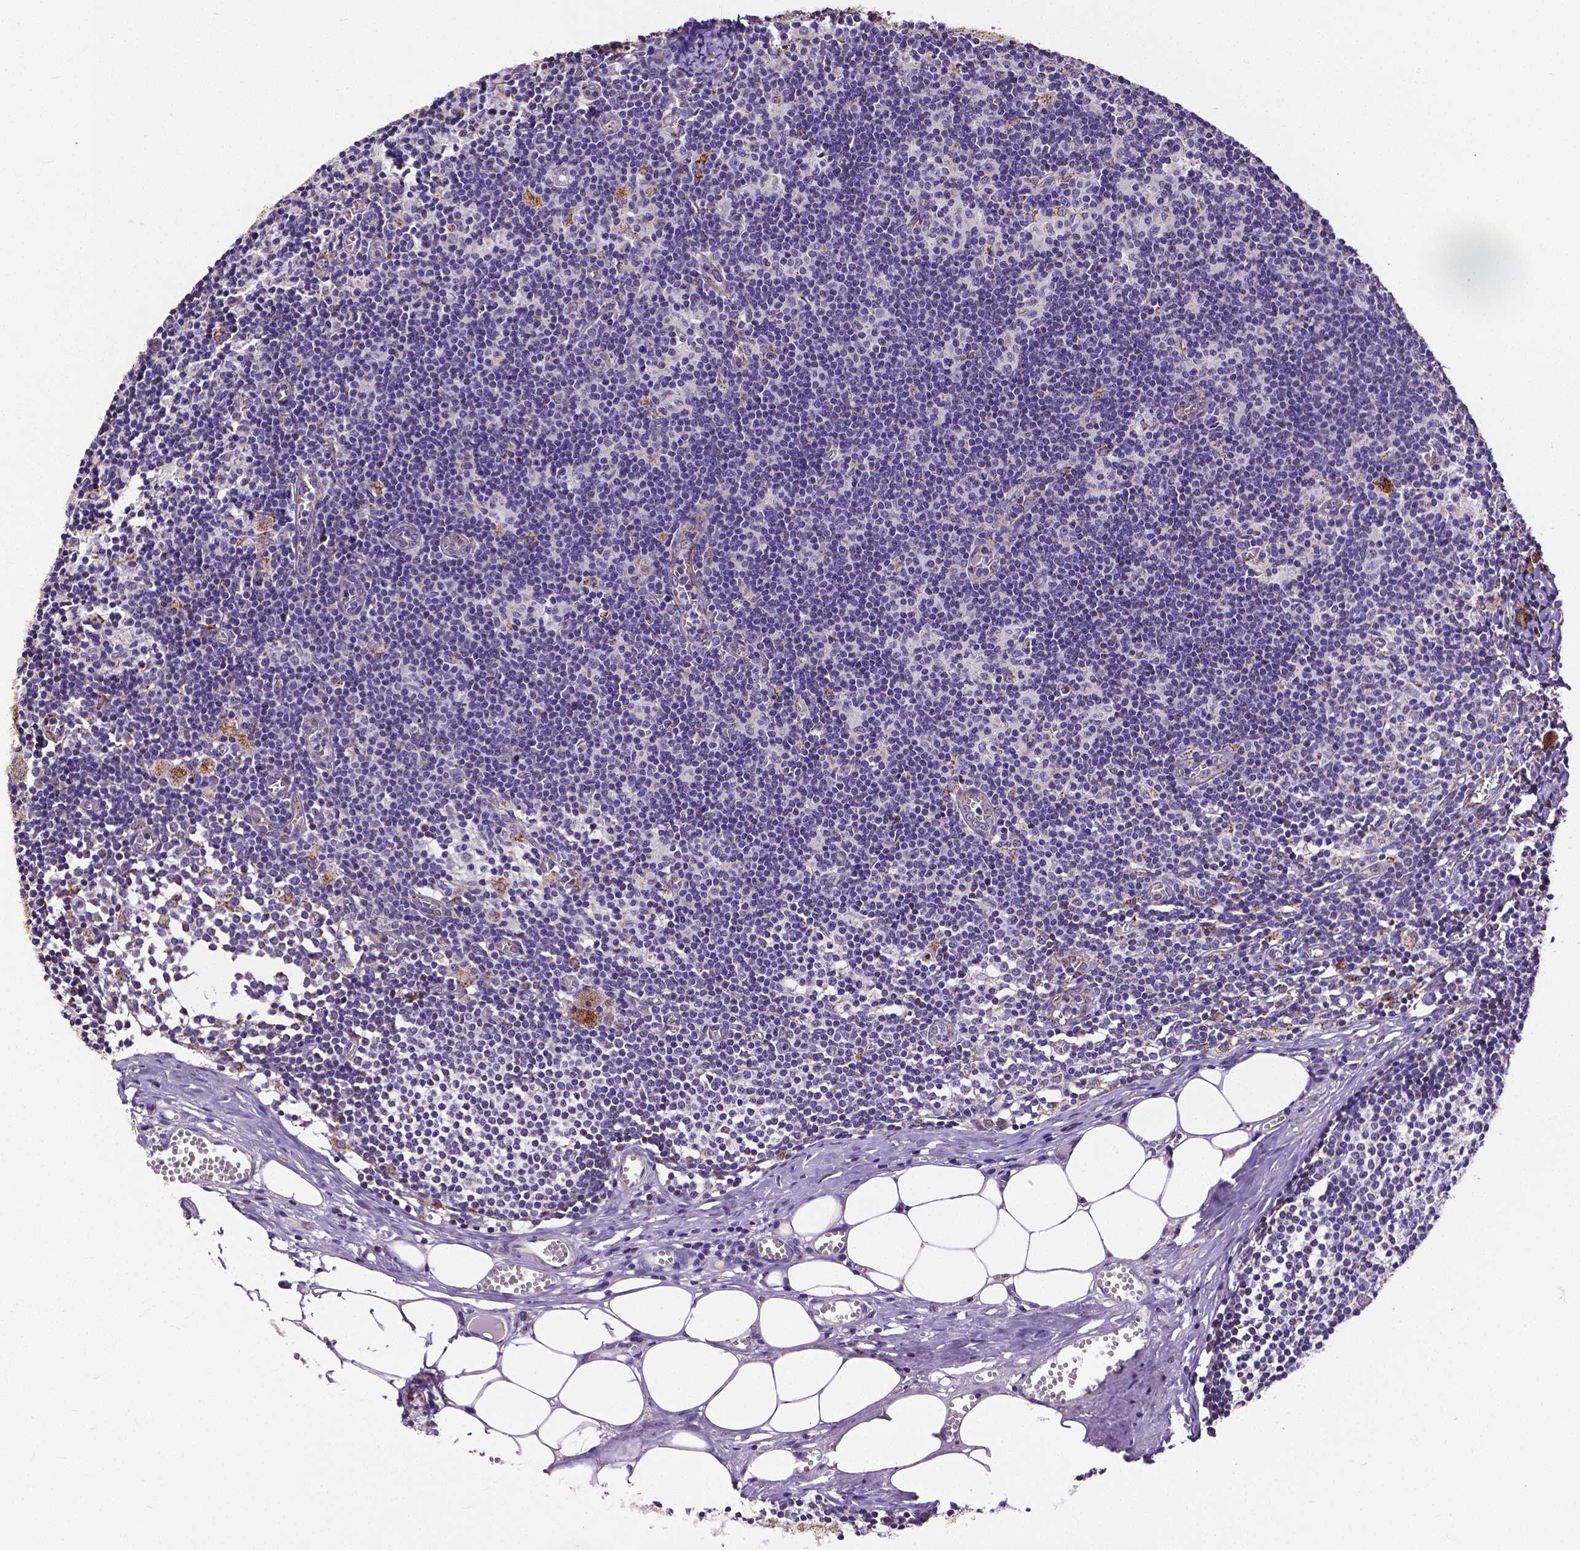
{"staining": {"intensity": "moderate", "quantity": "<25%", "location": "cytoplasmic/membranous"}, "tissue": "lymph node", "cell_type": "Non-germinal center cells", "image_type": "normal", "snomed": [{"axis": "morphology", "description": "Normal tissue, NOS"}, {"axis": "topography", "description": "Lymph node"}], "caption": "Protein staining shows moderate cytoplasmic/membranous expression in approximately <25% of non-germinal center cells in normal lymph node. (DAB IHC, brown staining for protein, blue staining for nuclei).", "gene": "MACC1", "patient": {"sex": "female", "age": 52}}